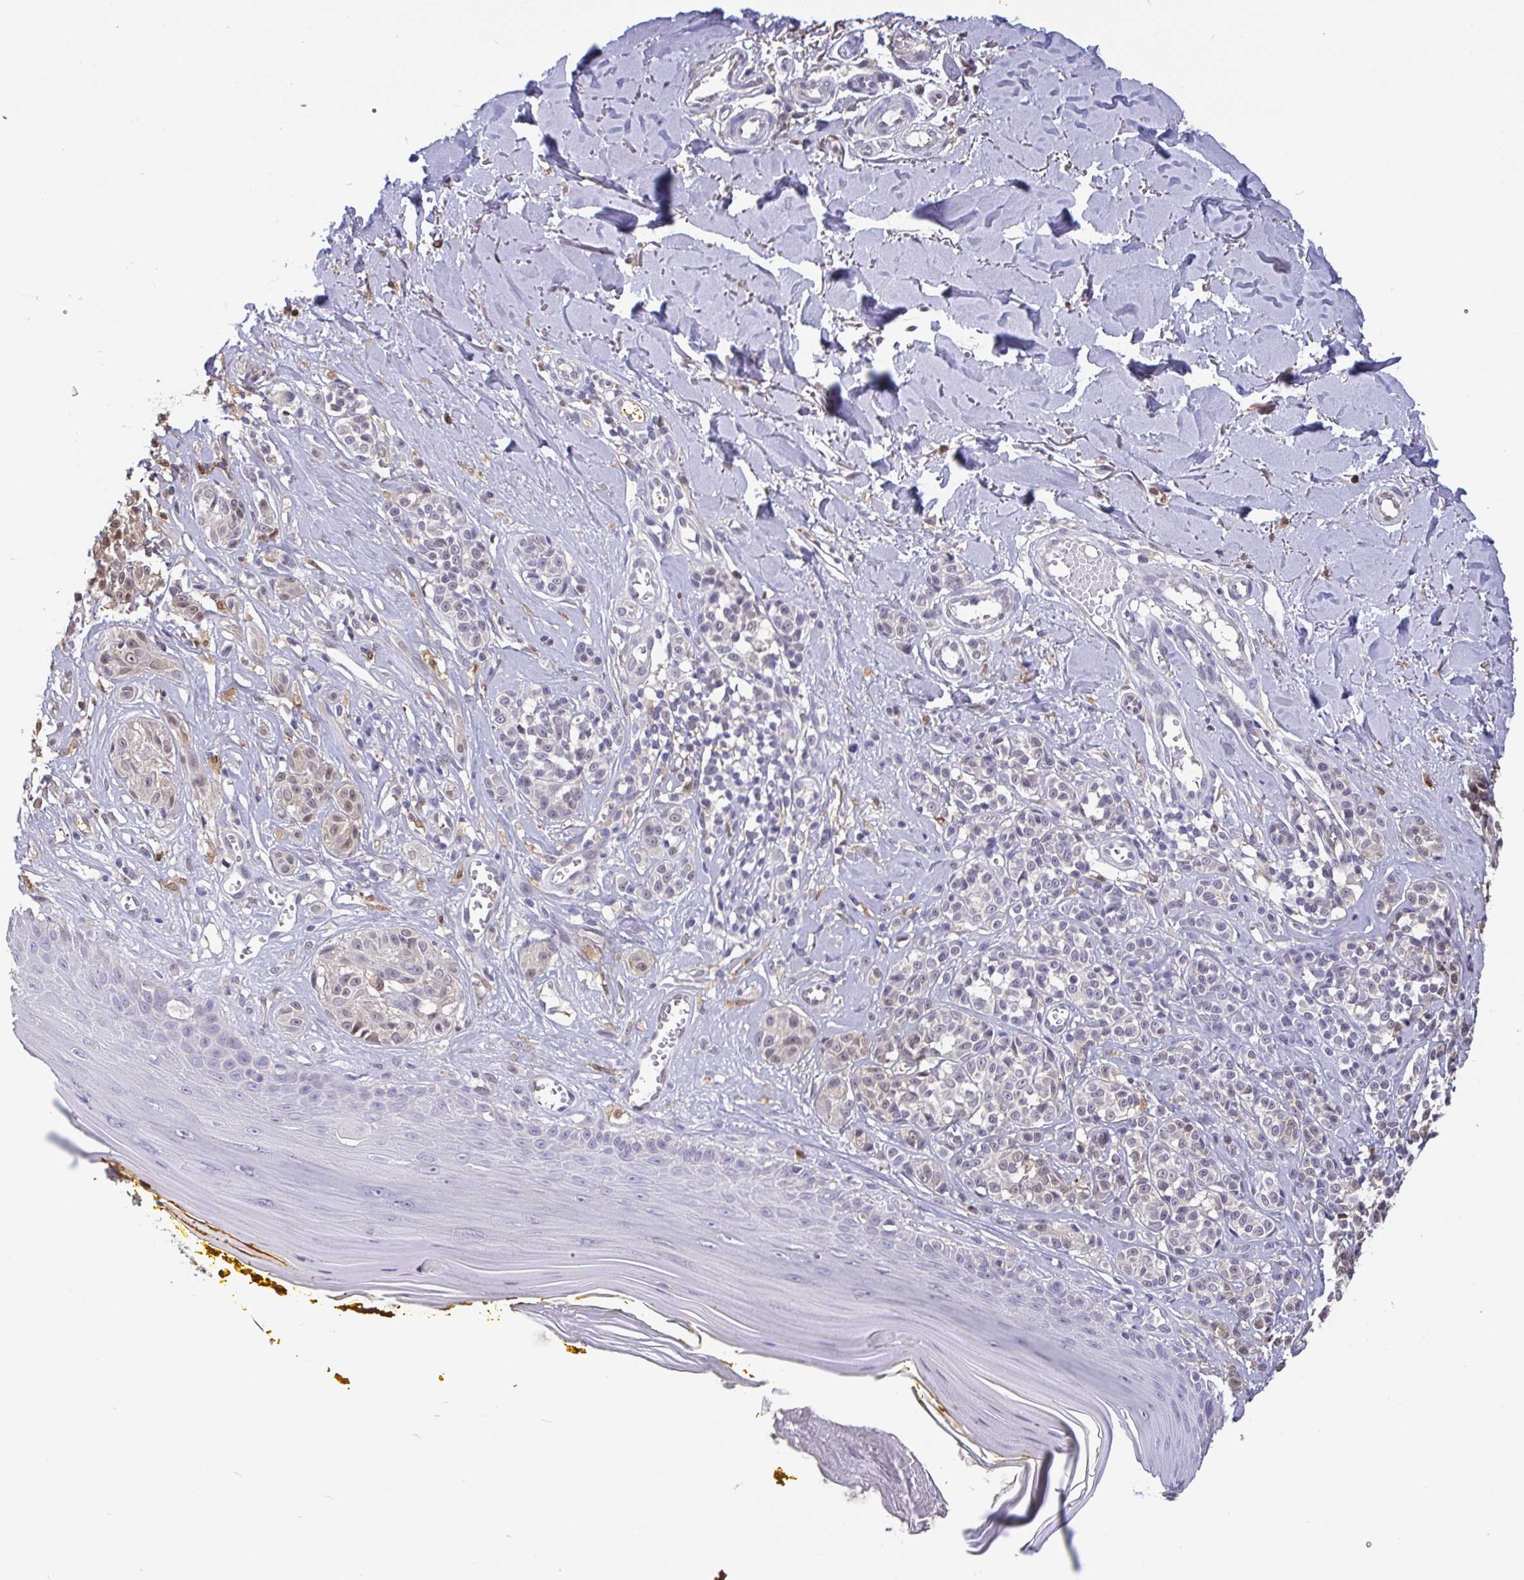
{"staining": {"intensity": "weak", "quantity": "25%-75%", "location": "nuclear"}, "tissue": "melanoma", "cell_type": "Tumor cells", "image_type": "cancer", "snomed": [{"axis": "morphology", "description": "Malignant melanoma, NOS"}, {"axis": "topography", "description": "Skin"}], "caption": "DAB immunohistochemical staining of human melanoma shows weak nuclear protein positivity in about 25%-75% of tumor cells. The protein of interest is stained brown, and the nuclei are stained in blue (DAB (3,3'-diaminobenzidine) IHC with brightfield microscopy, high magnification).", "gene": "IDH1", "patient": {"sex": "male", "age": 74}}